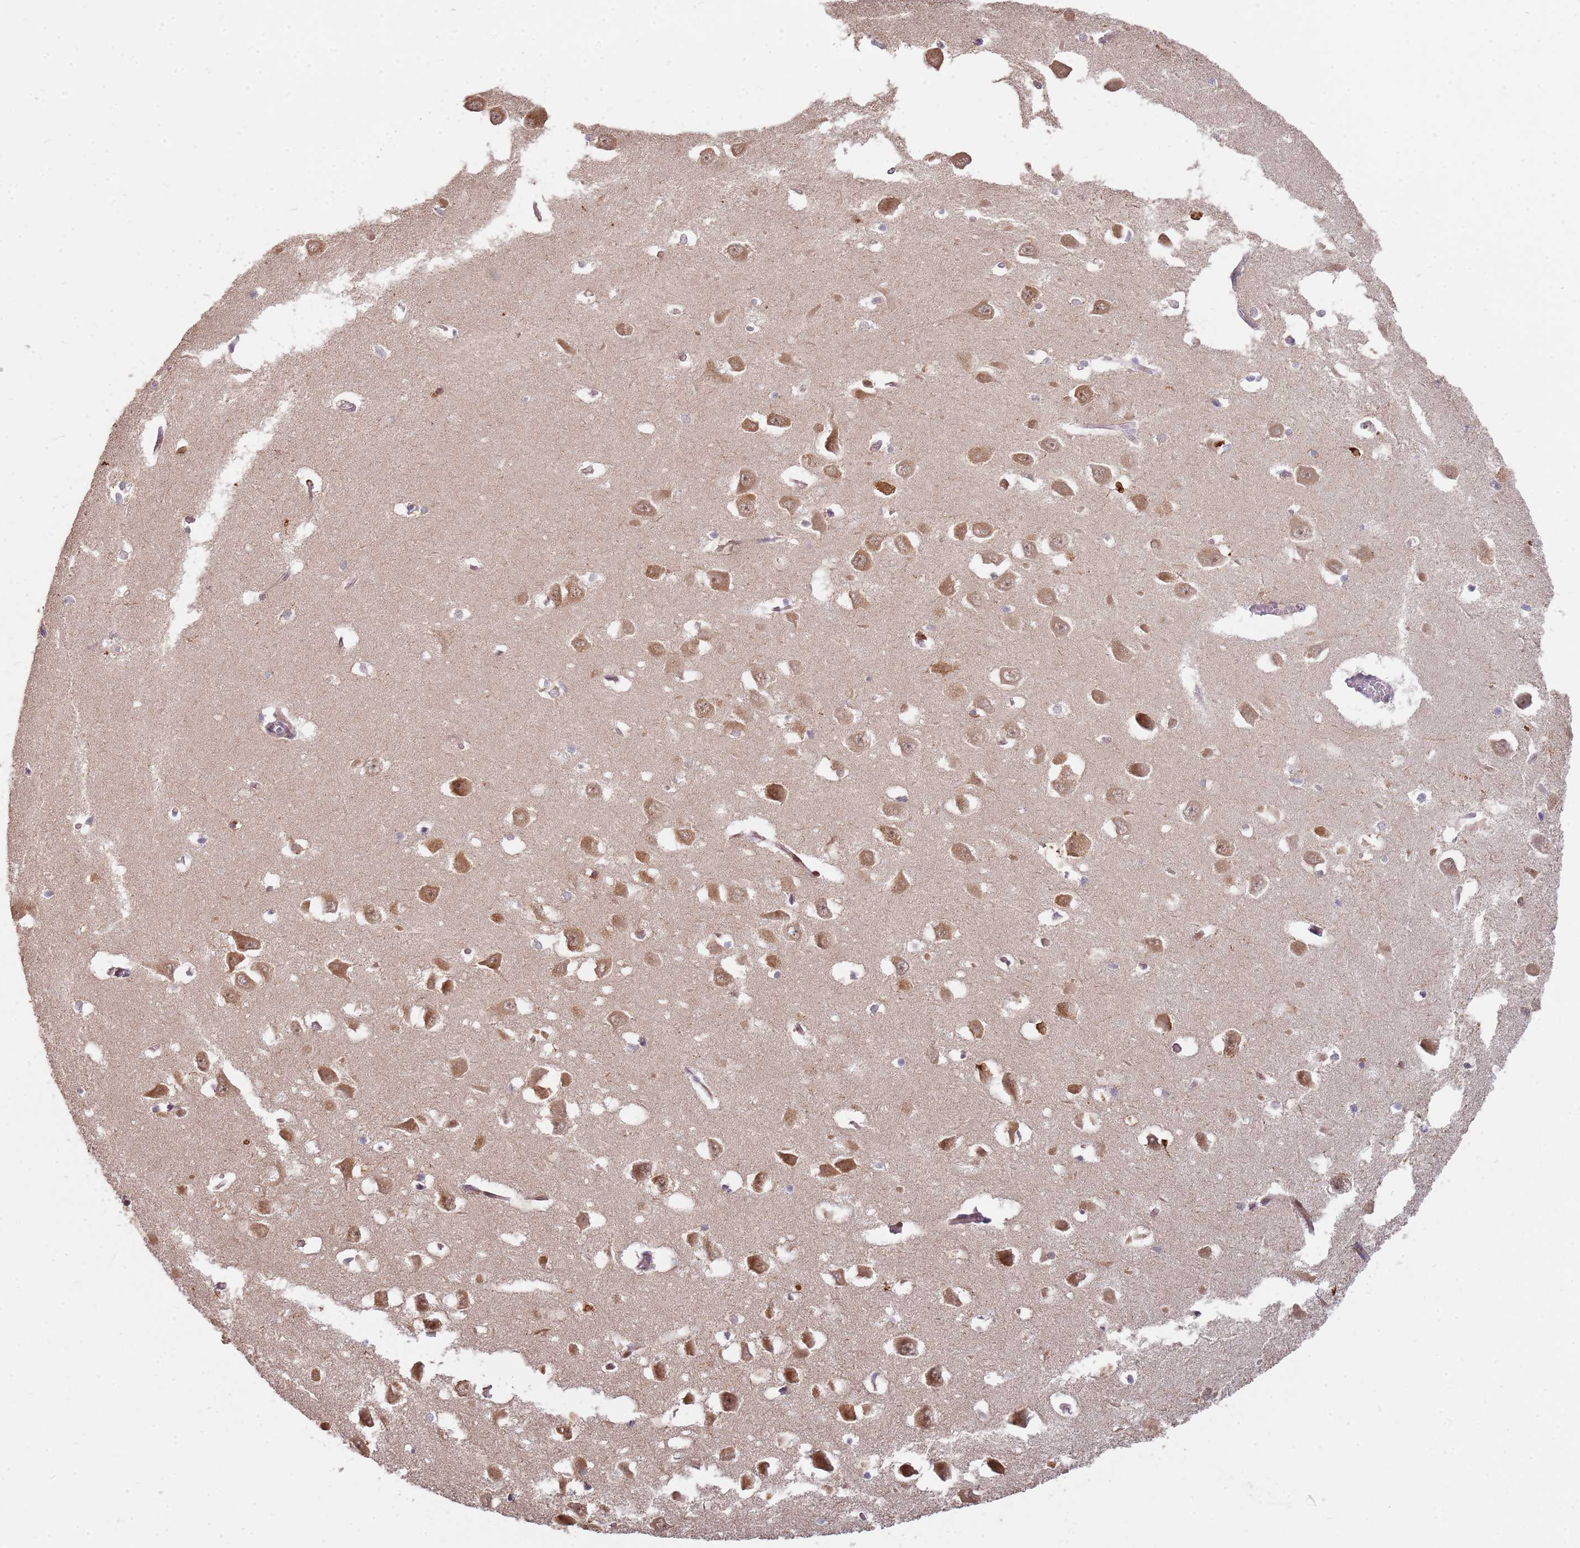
{"staining": {"intensity": "weak", "quantity": "<25%", "location": "cytoplasmic/membranous"}, "tissue": "hippocampus", "cell_type": "Glial cells", "image_type": "normal", "snomed": [{"axis": "morphology", "description": "Normal tissue, NOS"}, {"axis": "topography", "description": "Hippocampus"}], "caption": "Immunohistochemistry photomicrograph of normal hippocampus: human hippocampus stained with DAB displays no significant protein staining in glial cells. The staining is performed using DAB (3,3'-diaminobenzidine) brown chromogen with nuclei counter-stained in using hematoxylin.", "gene": "MPEG1", "patient": {"sex": "male", "age": 70}}